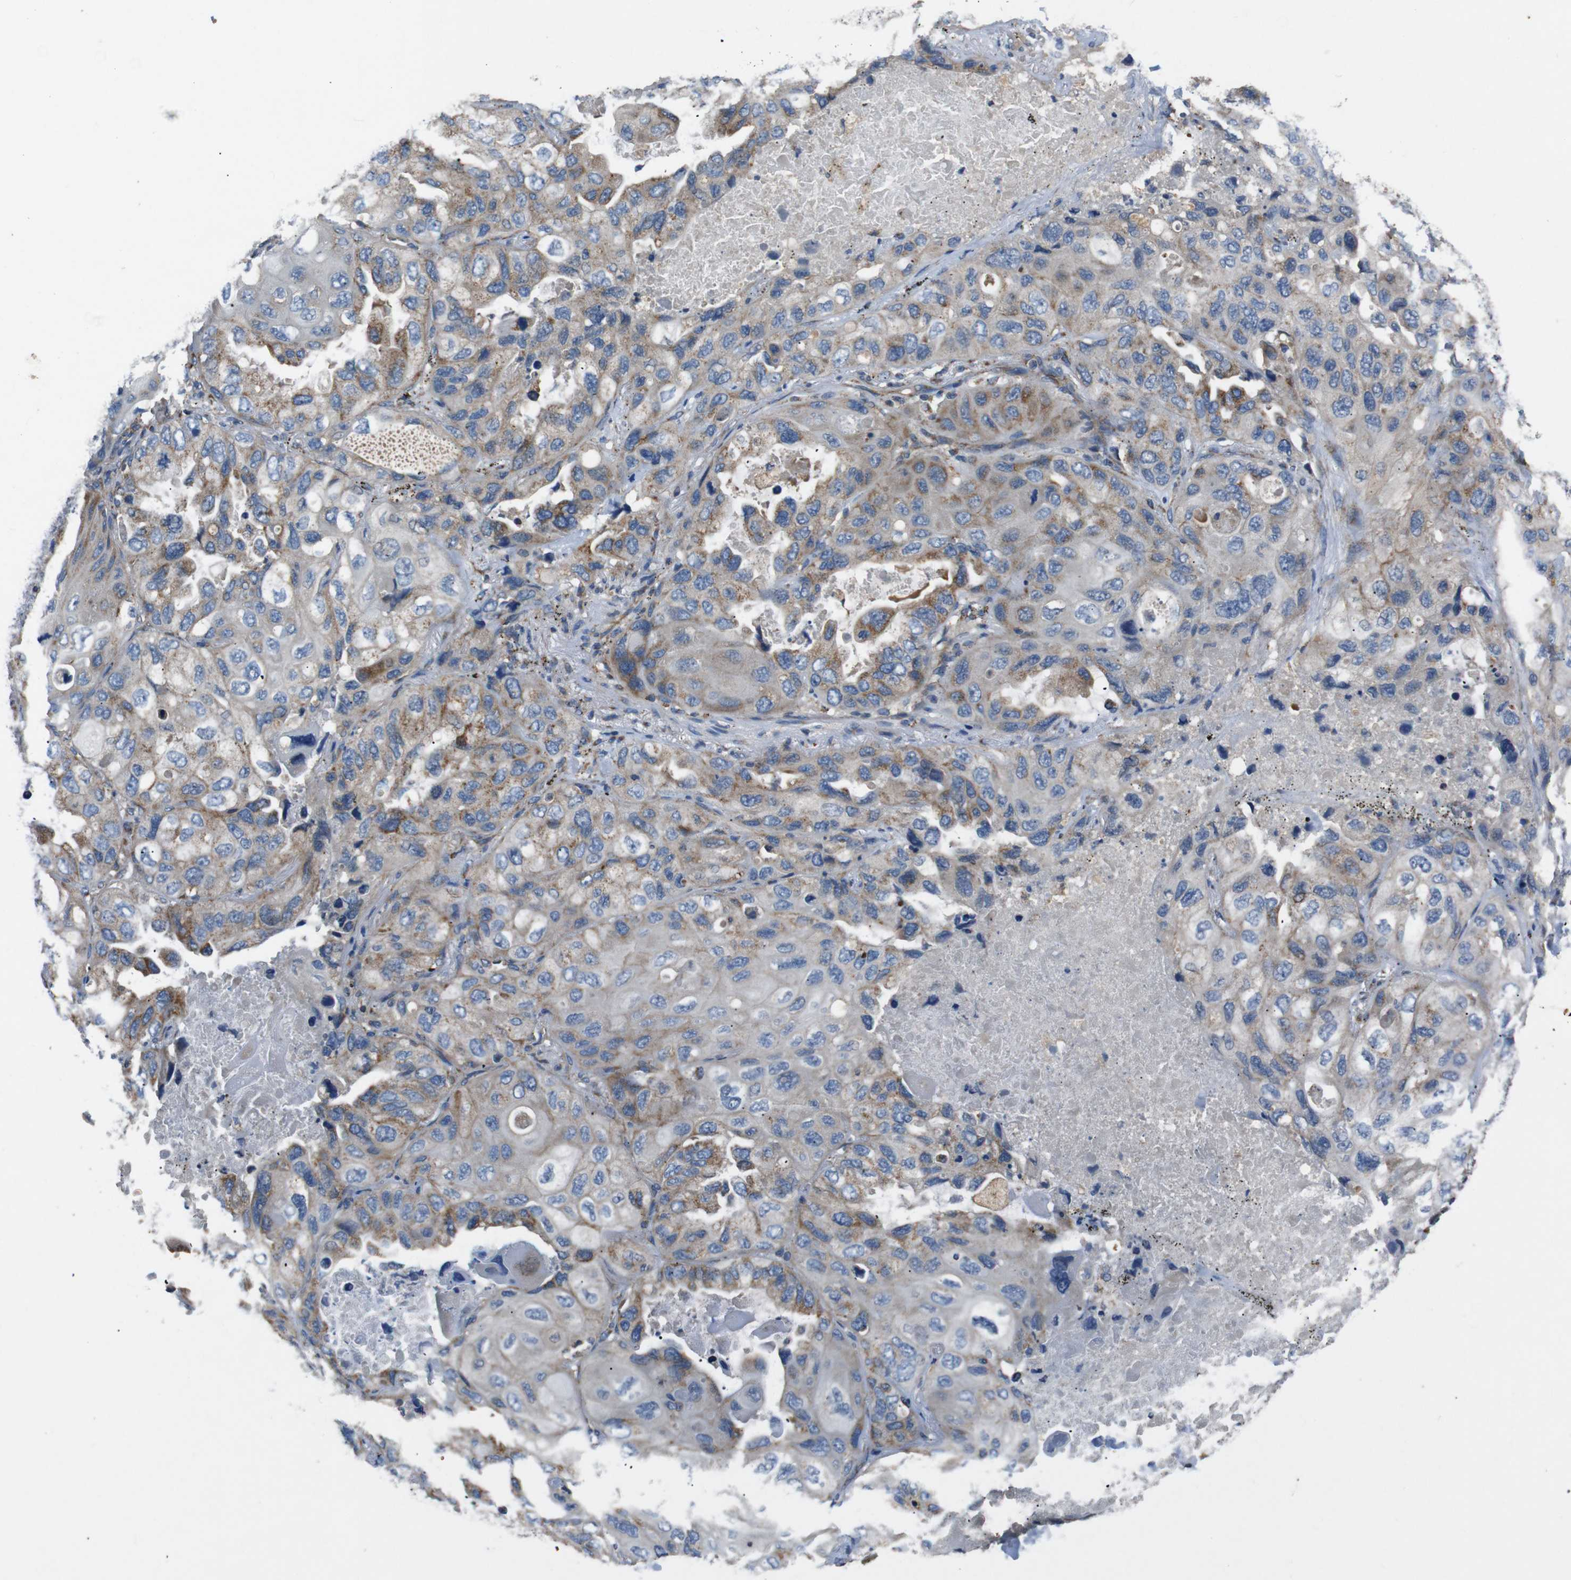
{"staining": {"intensity": "moderate", "quantity": ">75%", "location": "cytoplasmic/membranous"}, "tissue": "lung cancer", "cell_type": "Tumor cells", "image_type": "cancer", "snomed": [{"axis": "morphology", "description": "Squamous cell carcinoma, NOS"}, {"axis": "topography", "description": "Lung"}], "caption": "An IHC histopathology image of neoplastic tissue is shown. Protein staining in brown labels moderate cytoplasmic/membranous positivity in lung cancer within tumor cells. The staining was performed using DAB (3,3'-diaminobenzidine) to visualize the protein expression in brown, while the nuclei were stained in blue with hematoxylin (Magnification: 20x).", "gene": "NETO2", "patient": {"sex": "female", "age": 73}}